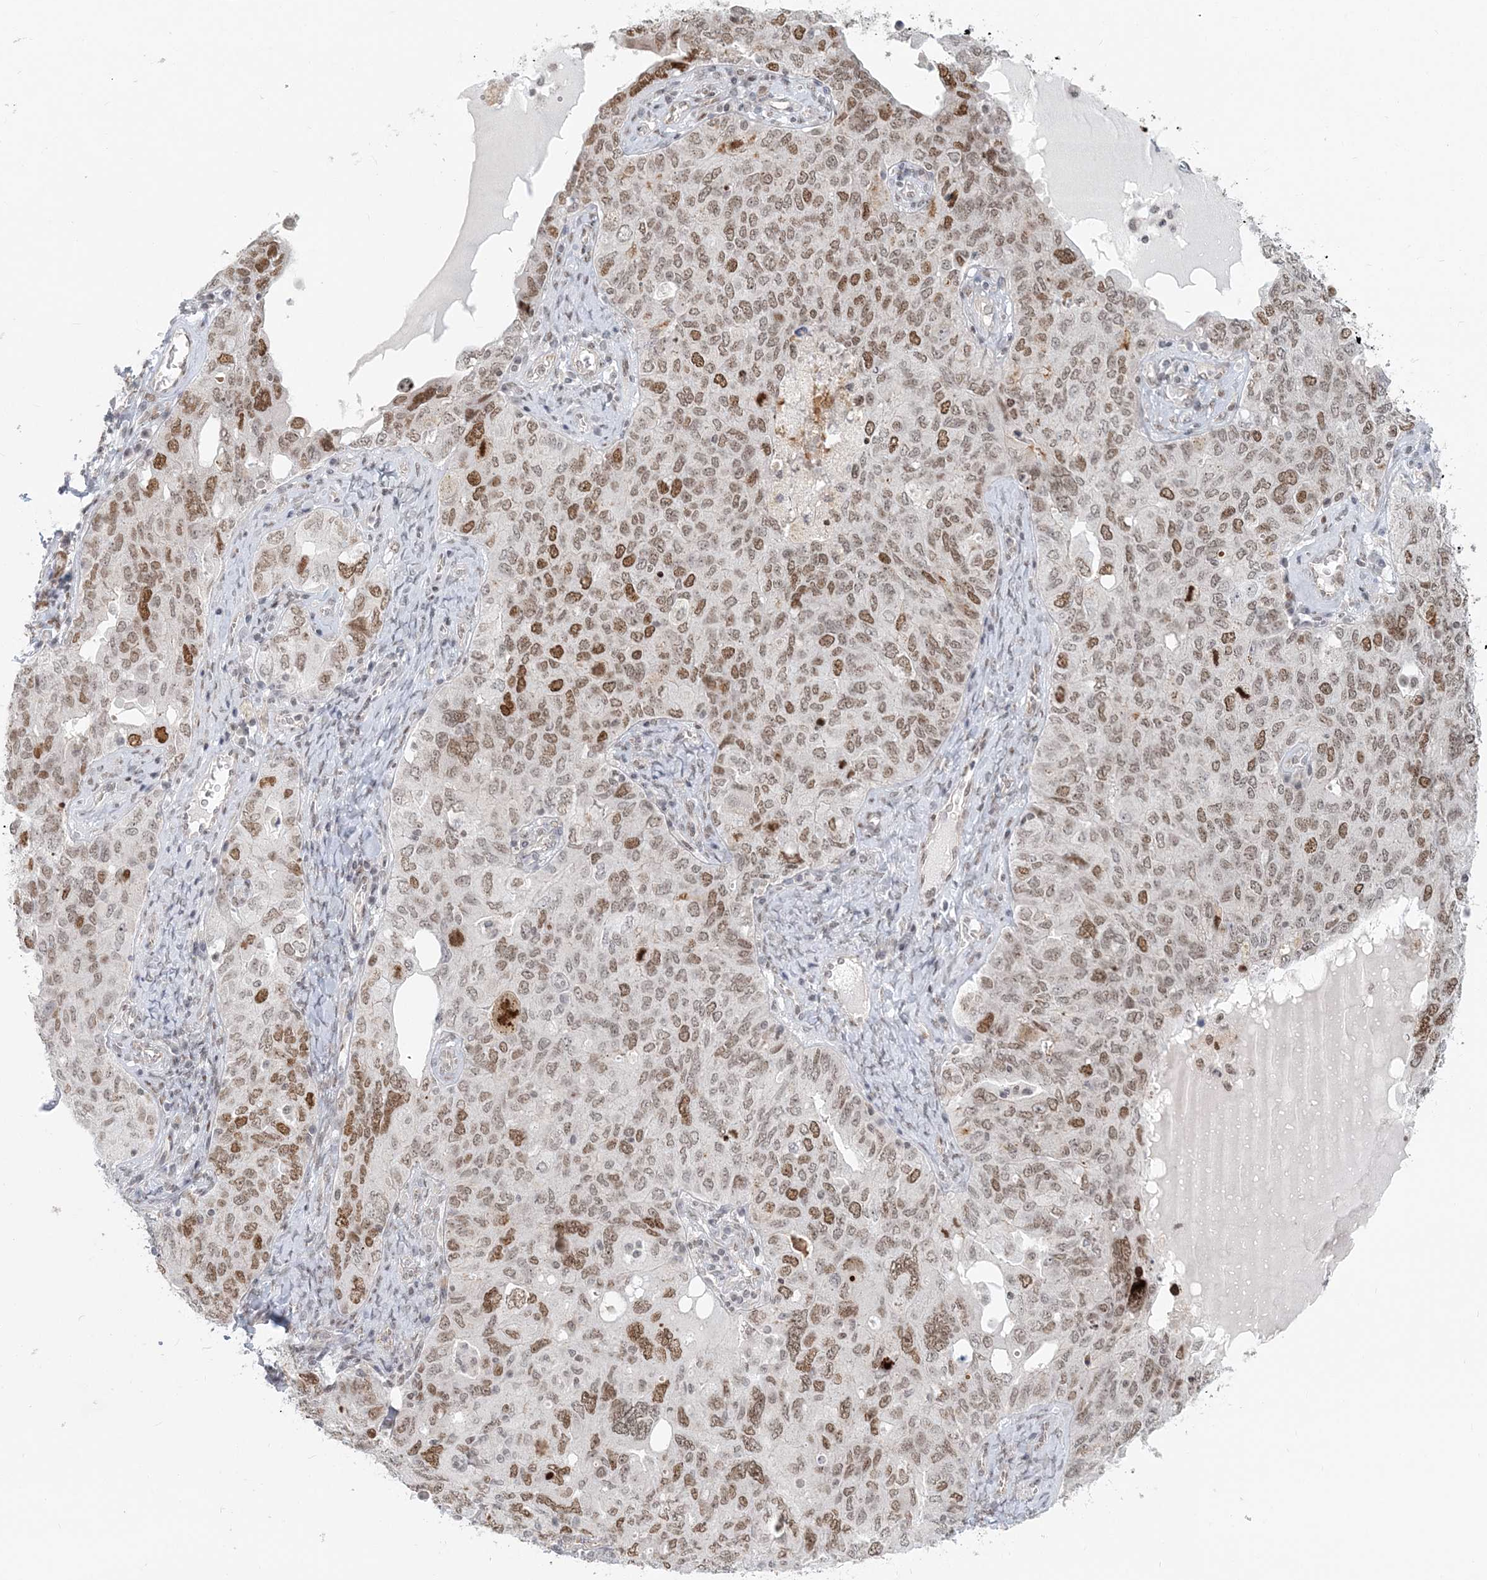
{"staining": {"intensity": "moderate", "quantity": ">75%", "location": "nuclear"}, "tissue": "ovarian cancer", "cell_type": "Tumor cells", "image_type": "cancer", "snomed": [{"axis": "morphology", "description": "Carcinoma, endometroid"}, {"axis": "topography", "description": "Ovary"}], "caption": "Immunohistochemical staining of ovarian cancer (endometroid carcinoma) shows medium levels of moderate nuclear positivity in approximately >75% of tumor cells.", "gene": "BAZ1B", "patient": {"sex": "female", "age": 62}}